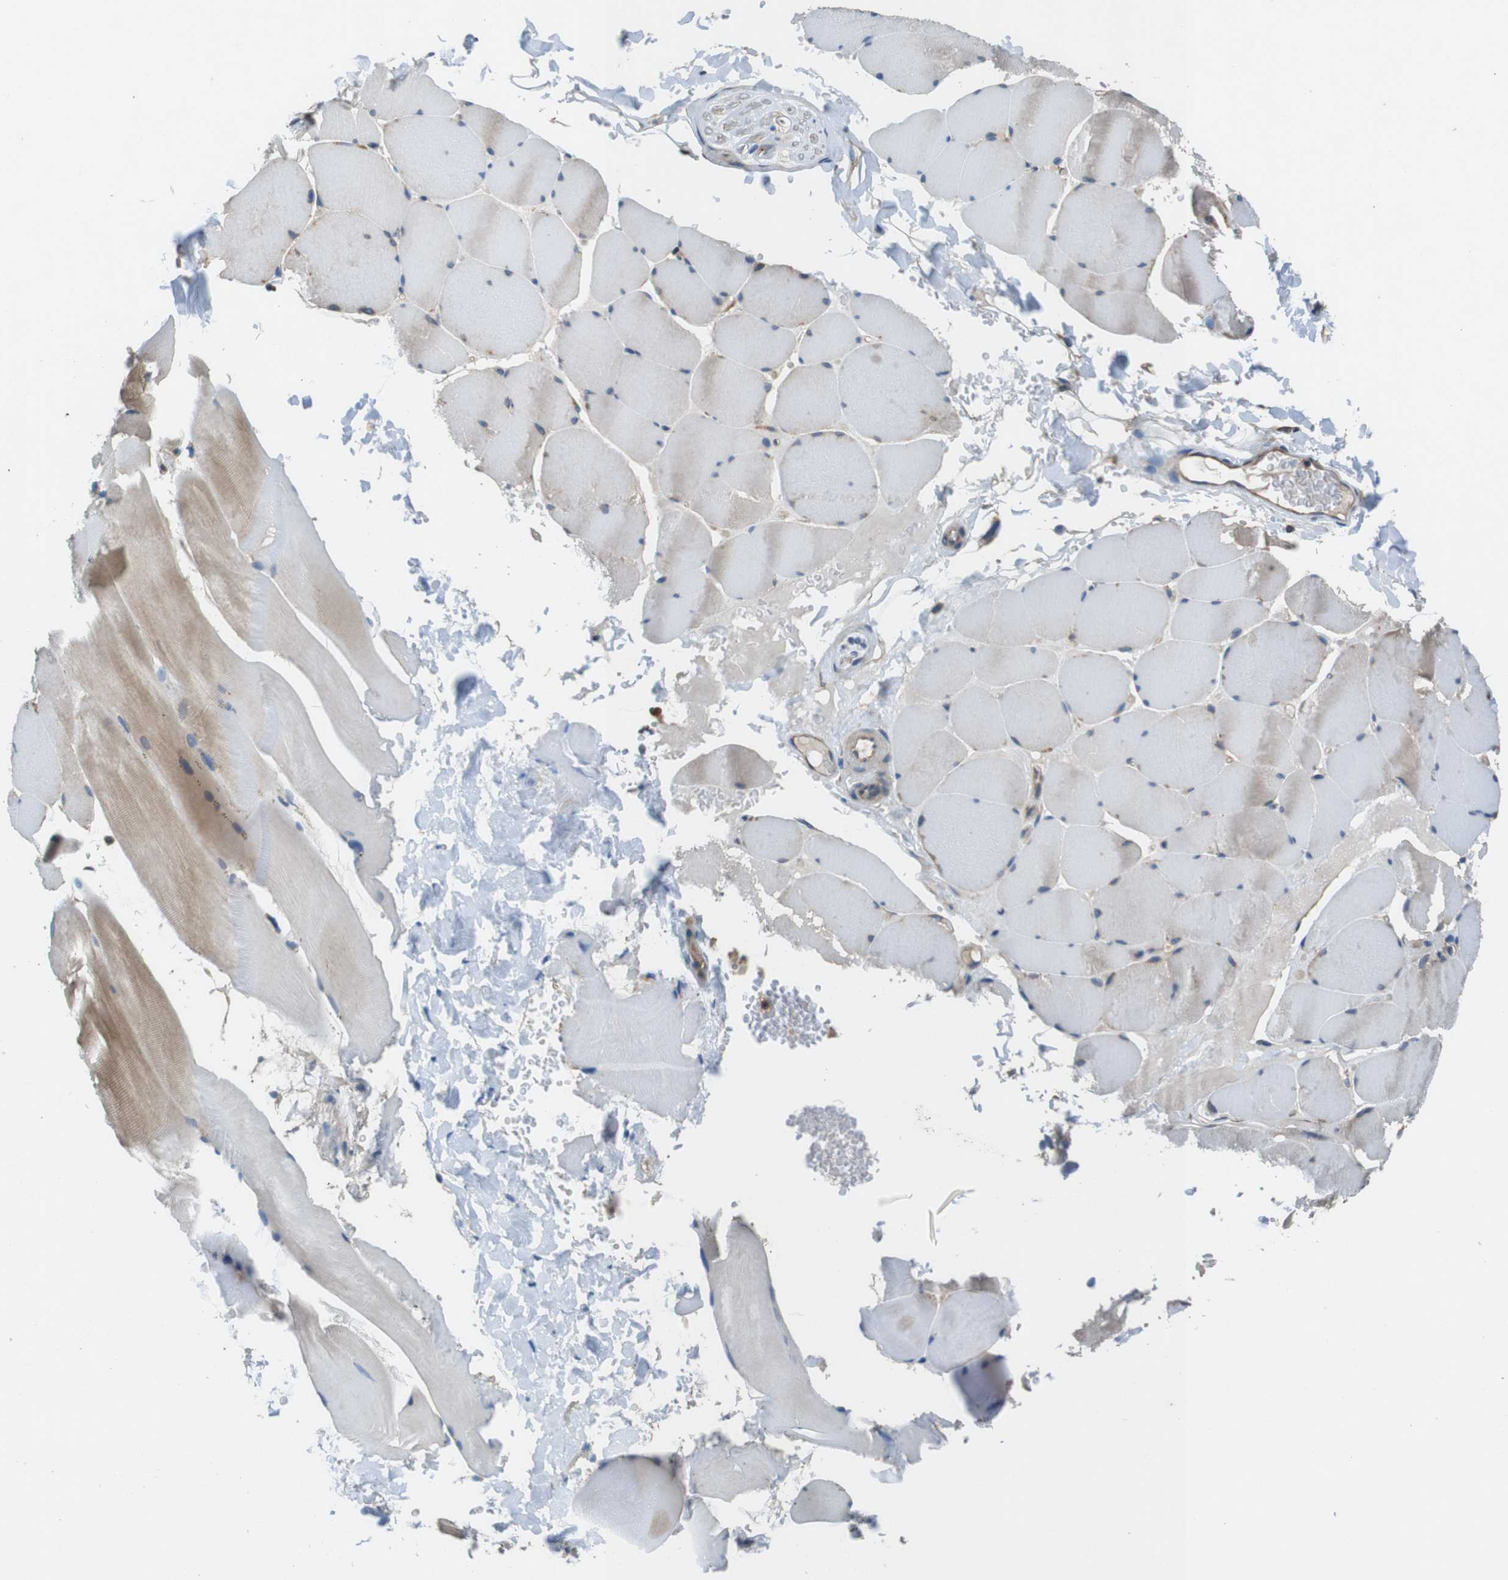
{"staining": {"intensity": "moderate", "quantity": "25%-75%", "location": "cytoplasmic/membranous"}, "tissue": "skeletal muscle", "cell_type": "Myocytes", "image_type": "normal", "snomed": [{"axis": "morphology", "description": "Normal tissue, NOS"}, {"axis": "topography", "description": "Skin"}, {"axis": "topography", "description": "Skeletal muscle"}], "caption": "Myocytes show medium levels of moderate cytoplasmic/membranous positivity in about 25%-75% of cells in benign skeletal muscle.", "gene": "DCTN1", "patient": {"sex": "male", "age": 83}}